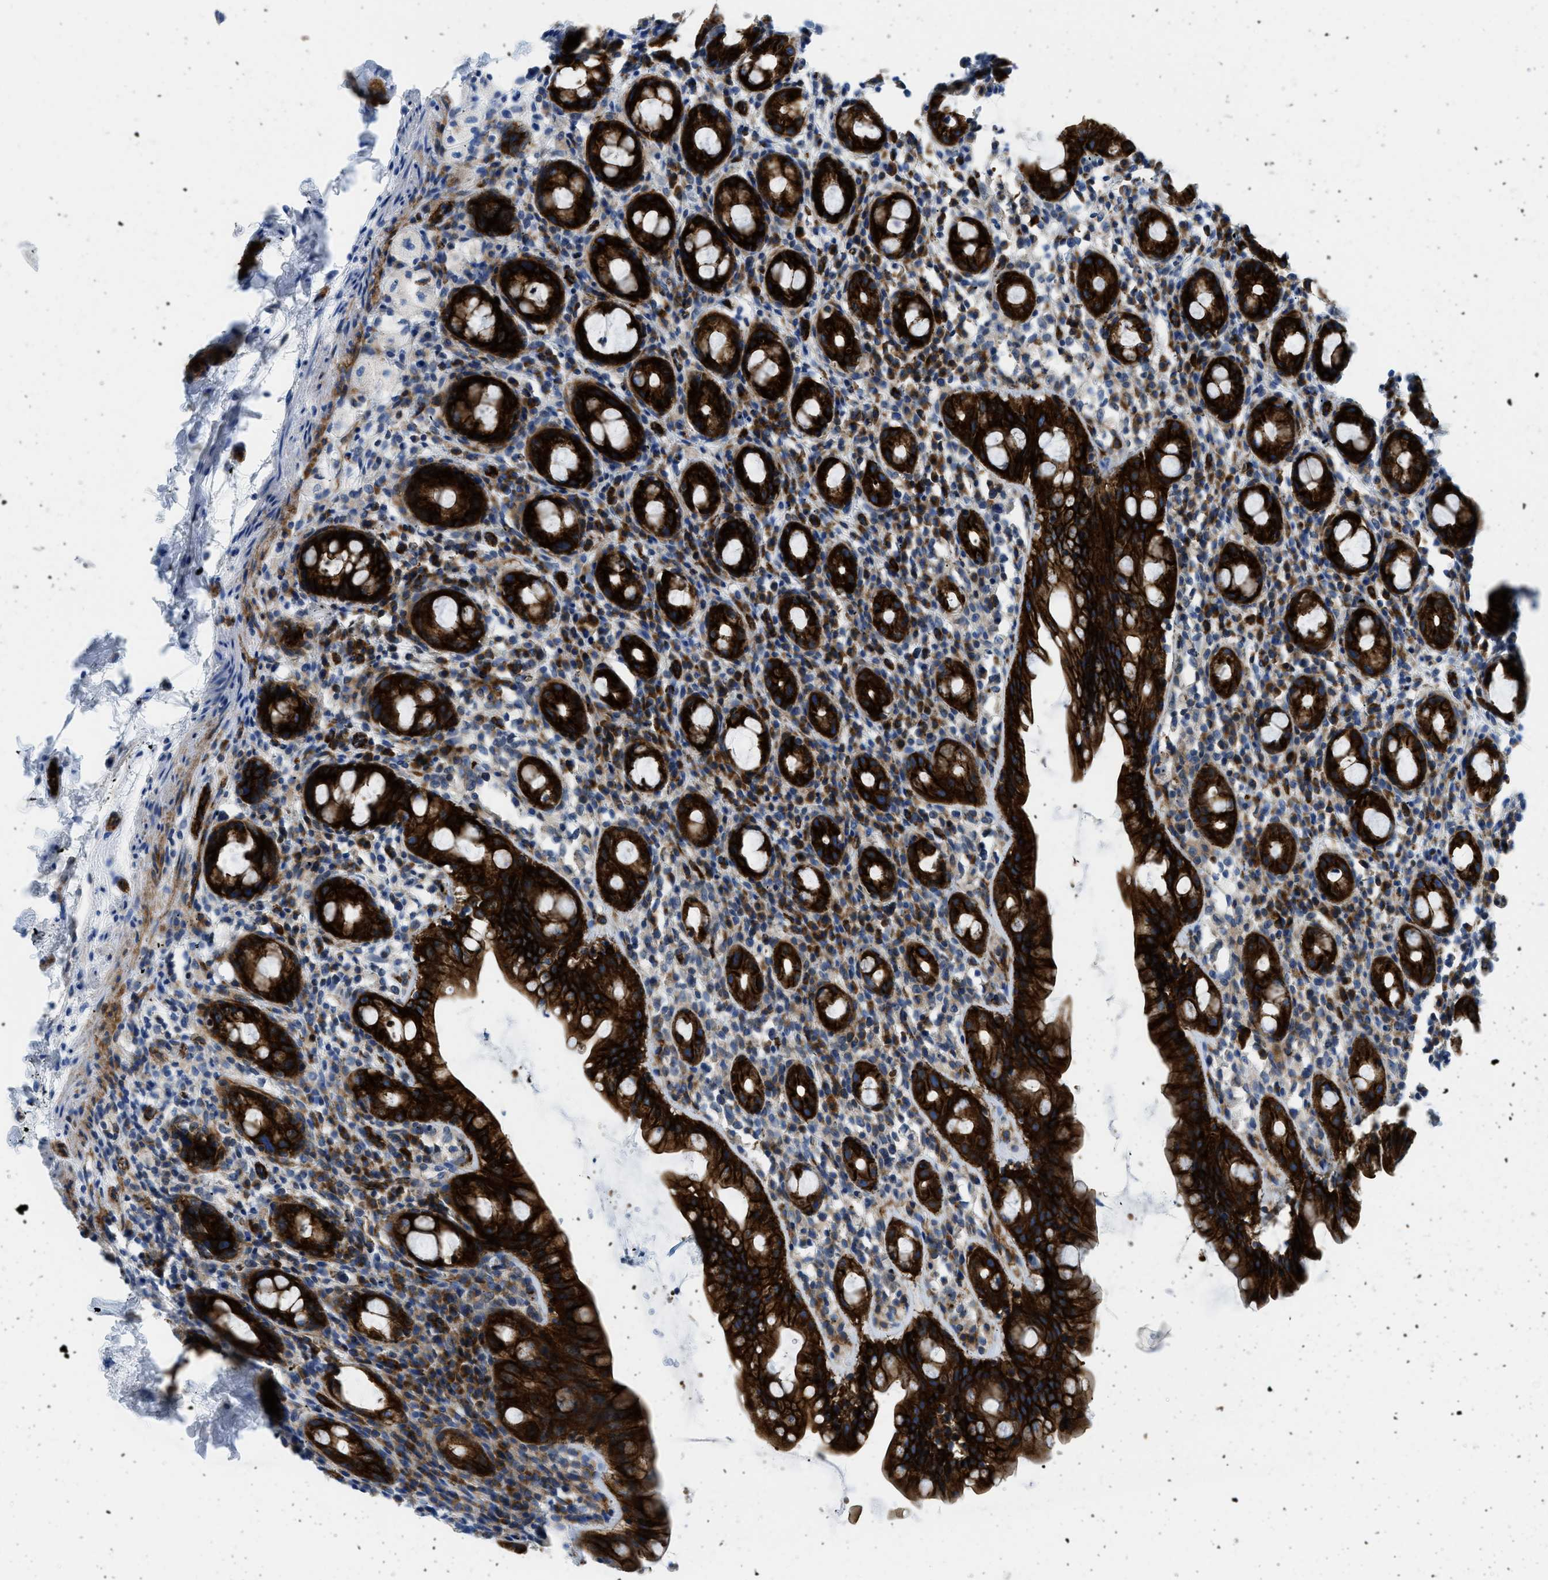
{"staining": {"intensity": "strong", "quantity": ">75%", "location": "cytoplasmic/membranous"}, "tissue": "rectum", "cell_type": "Glandular cells", "image_type": "normal", "snomed": [{"axis": "morphology", "description": "Normal tissue, NOS"}, {"axis": "topography", "description": "Rectum"}], "caption": "Immunohistochemical staining of benign rectum shows high levels of strong cytoplasmic/membranous staining in approximately >75% of glandular cells.", "gene": "CUTA", "patient": {"sex": "male", "age": 44}}